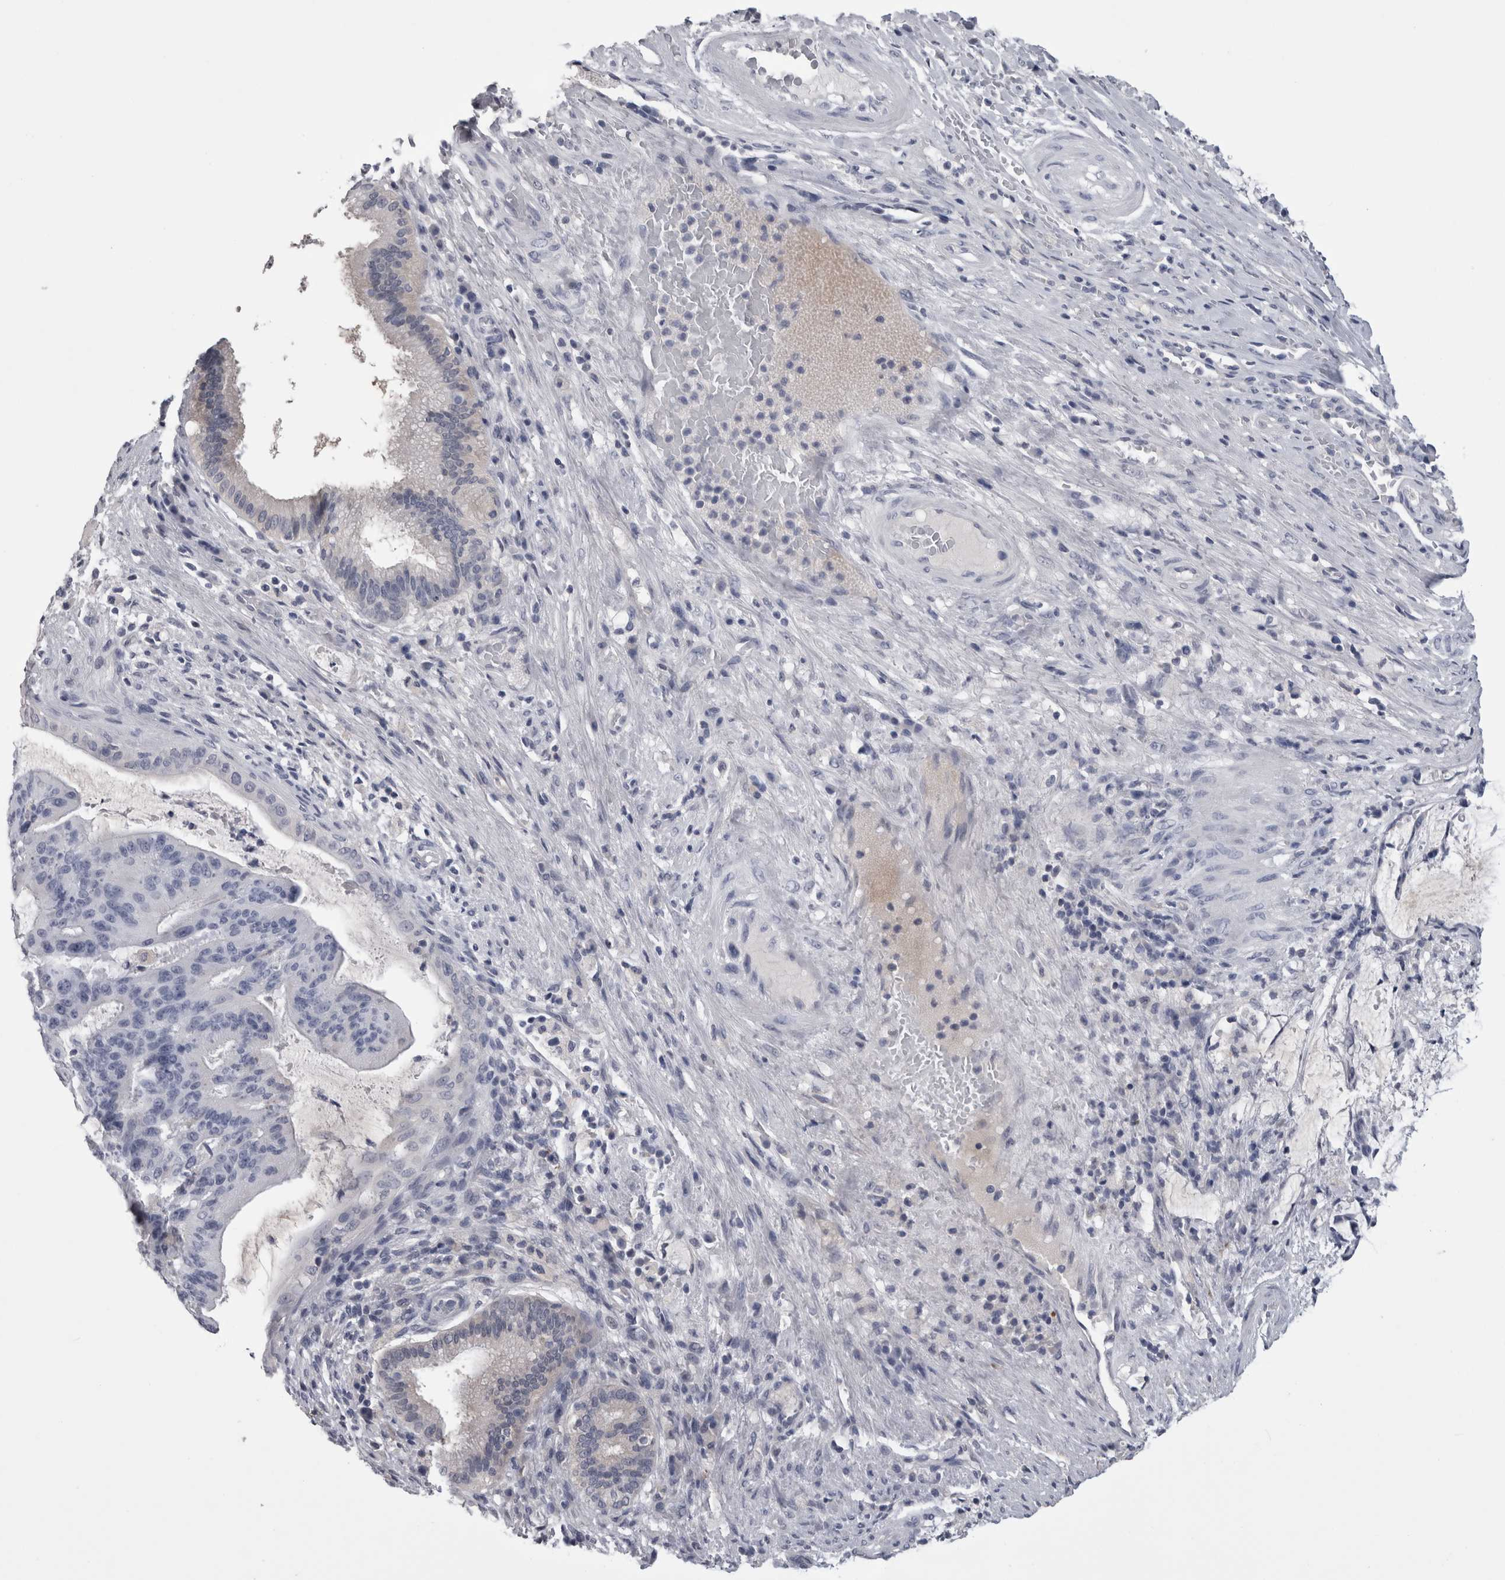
{"staining": {"intensity": "negative", "quantity": "none", "location": "none"}, "tissue": "liver cancer", "cell_type": "Tumor cells", "image_type": "cancer", "snomed": [{"axis": "morphology", "description": "Normal tissue, NOS"}, {"axis": "morphology", "description": "Cholangiocarcinoma"}, {"axis": "topography", "description": "Liver"}, {"axis": "topography", "description": "Peripheral nerve tissue"}], "caption": "Liver cholangiocarcinoma was stained to show a protein in brown. There is no significant expression in tumor cells. Nuclei are stained in blue.", "gene": "AFMID", "patient": {"sex": "female", "age": 73}}